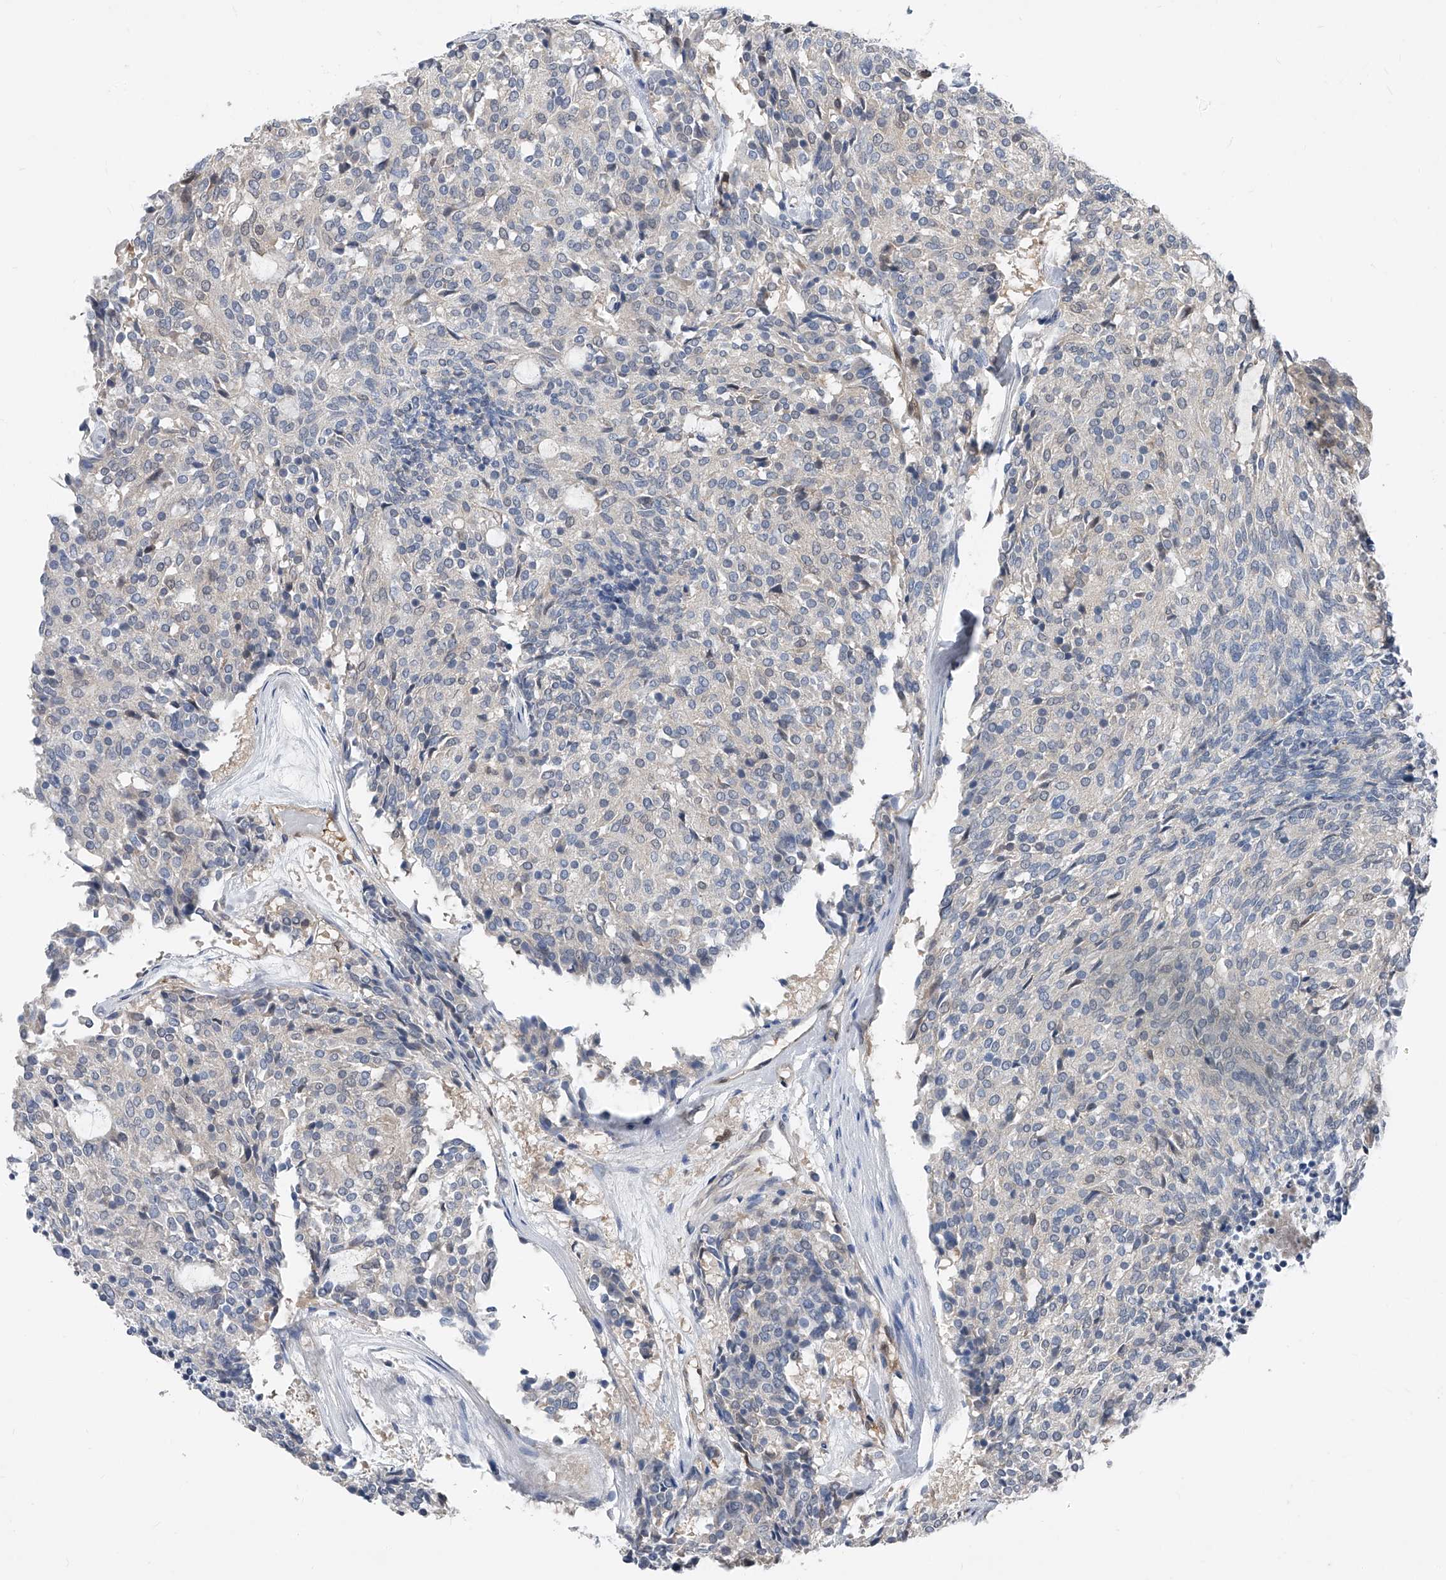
{"staining": {"intensity": "negative", "quantity": "none", "location": "none"}, "tissue": "carcinoid", "cell_type": "Tumor cells", "image_type": "cancer", "snomed": [{"axis": "morphology", "description": "Carcinoid, malignant, NOS"}, {"axis": "topography", "description": "Pancreas"}], "caption": "Human carcinoid stained for a protein using immunohistochemistry (IHC) demonstrates no staining in tumor cells.", "gene": "MAP2K6", "patient": {"sex": "female", "age": 54}}